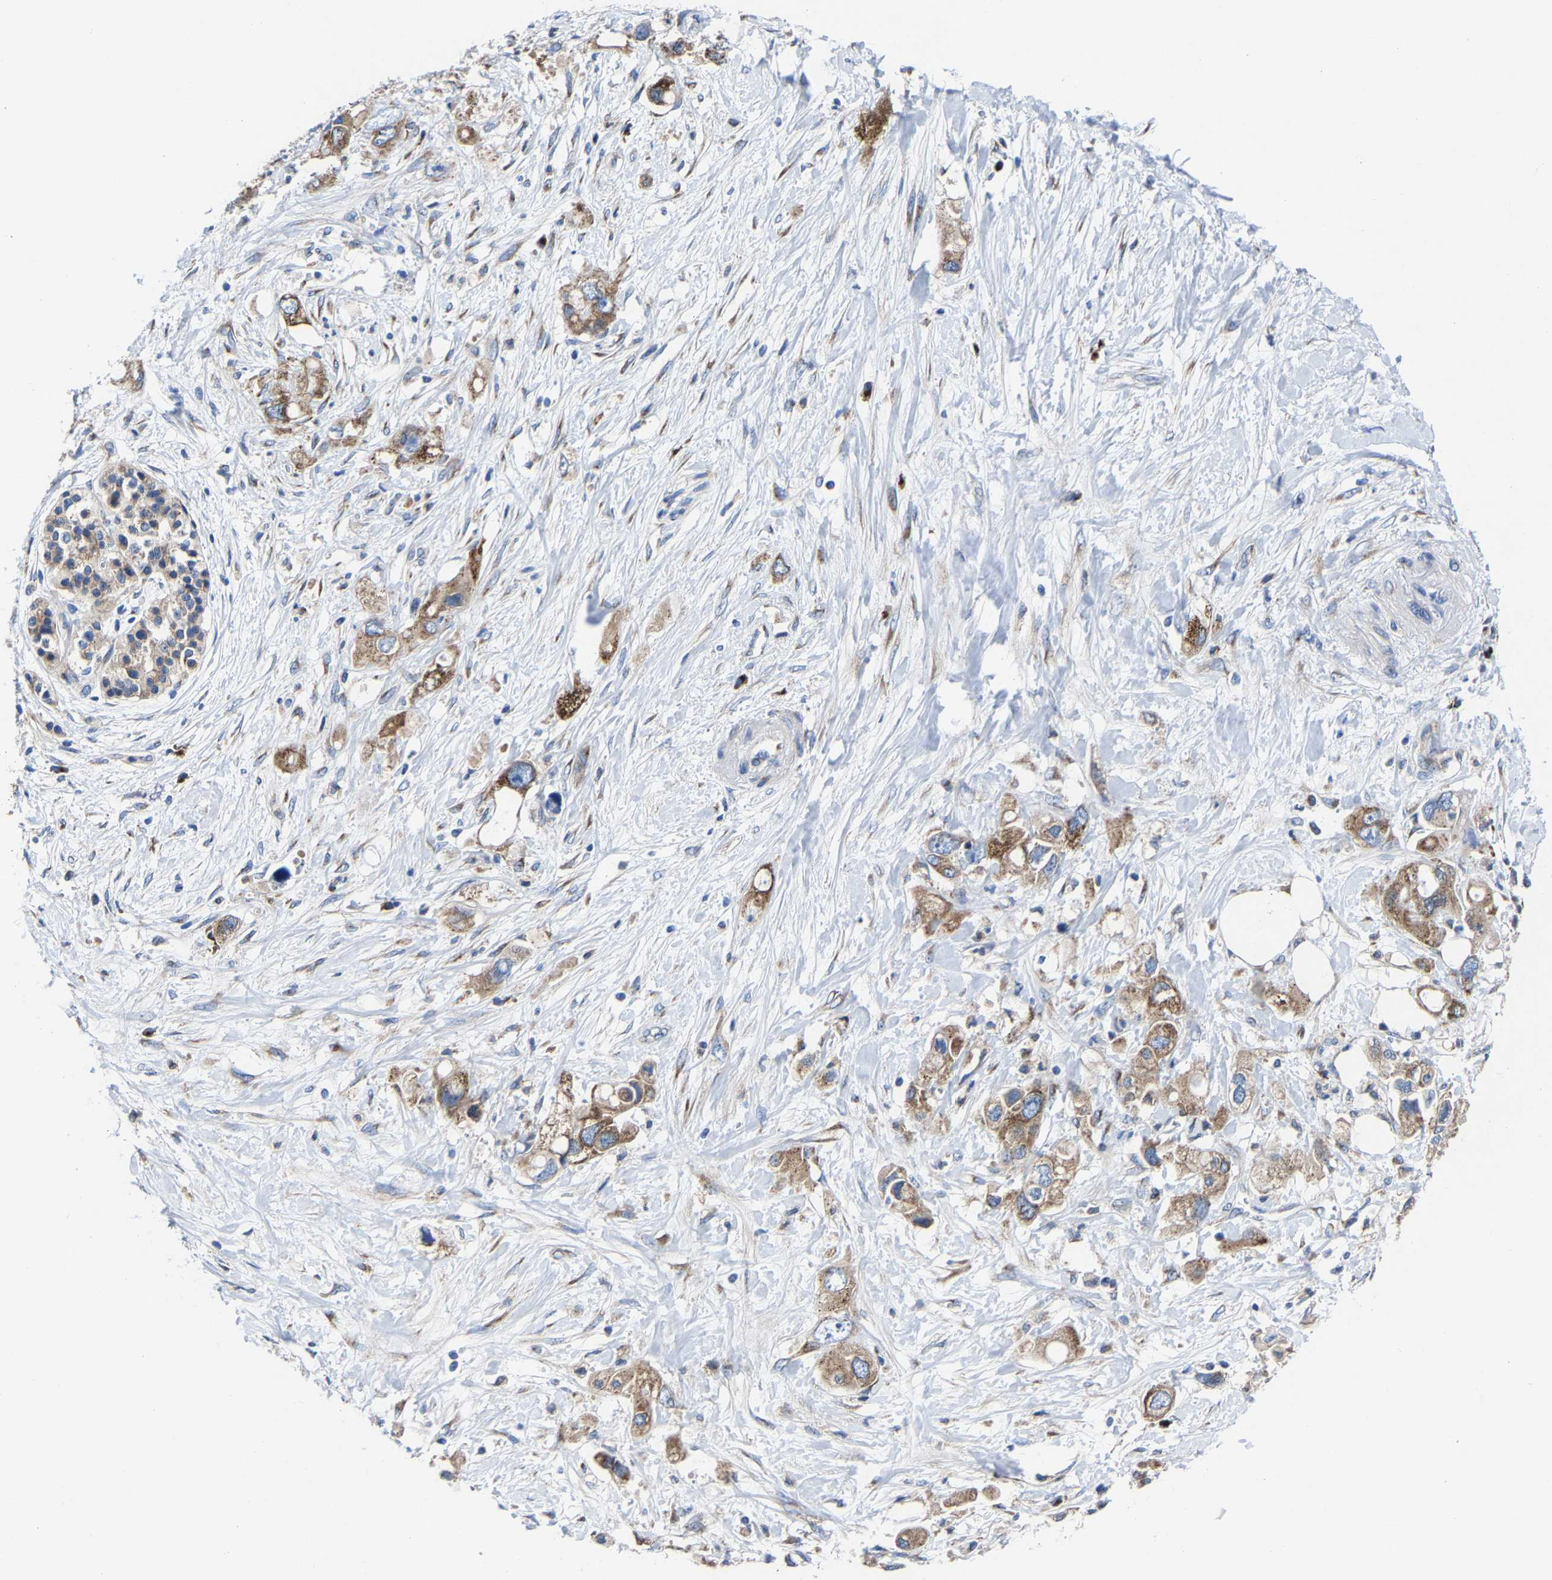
{"staining": {"intensity": "moderate", "quantity": ">75%", "location": "cytoplasmic/membranous"}, "tissue": "pancreatic cancer", "cell_type": "Tumor cells", "image_type": "cancer", "snomed": [{"axis": "morphology", "description": "Adenocarcinoma, NOS"}, {"axis": "topography", "description": "Pancreas"}], "caption": "Adenocarcinoma (pancreatic) stained with IHC demonstrates moderate cytoplasmic/membranous staining in about >75% of tumor cells. (DAB (3,3'-diaminobenzidine) IHC, brown staining for protein, blue staining for nuclei).", "gene": "EBAG9", "patient": {"sex": "female", "age": 56}}